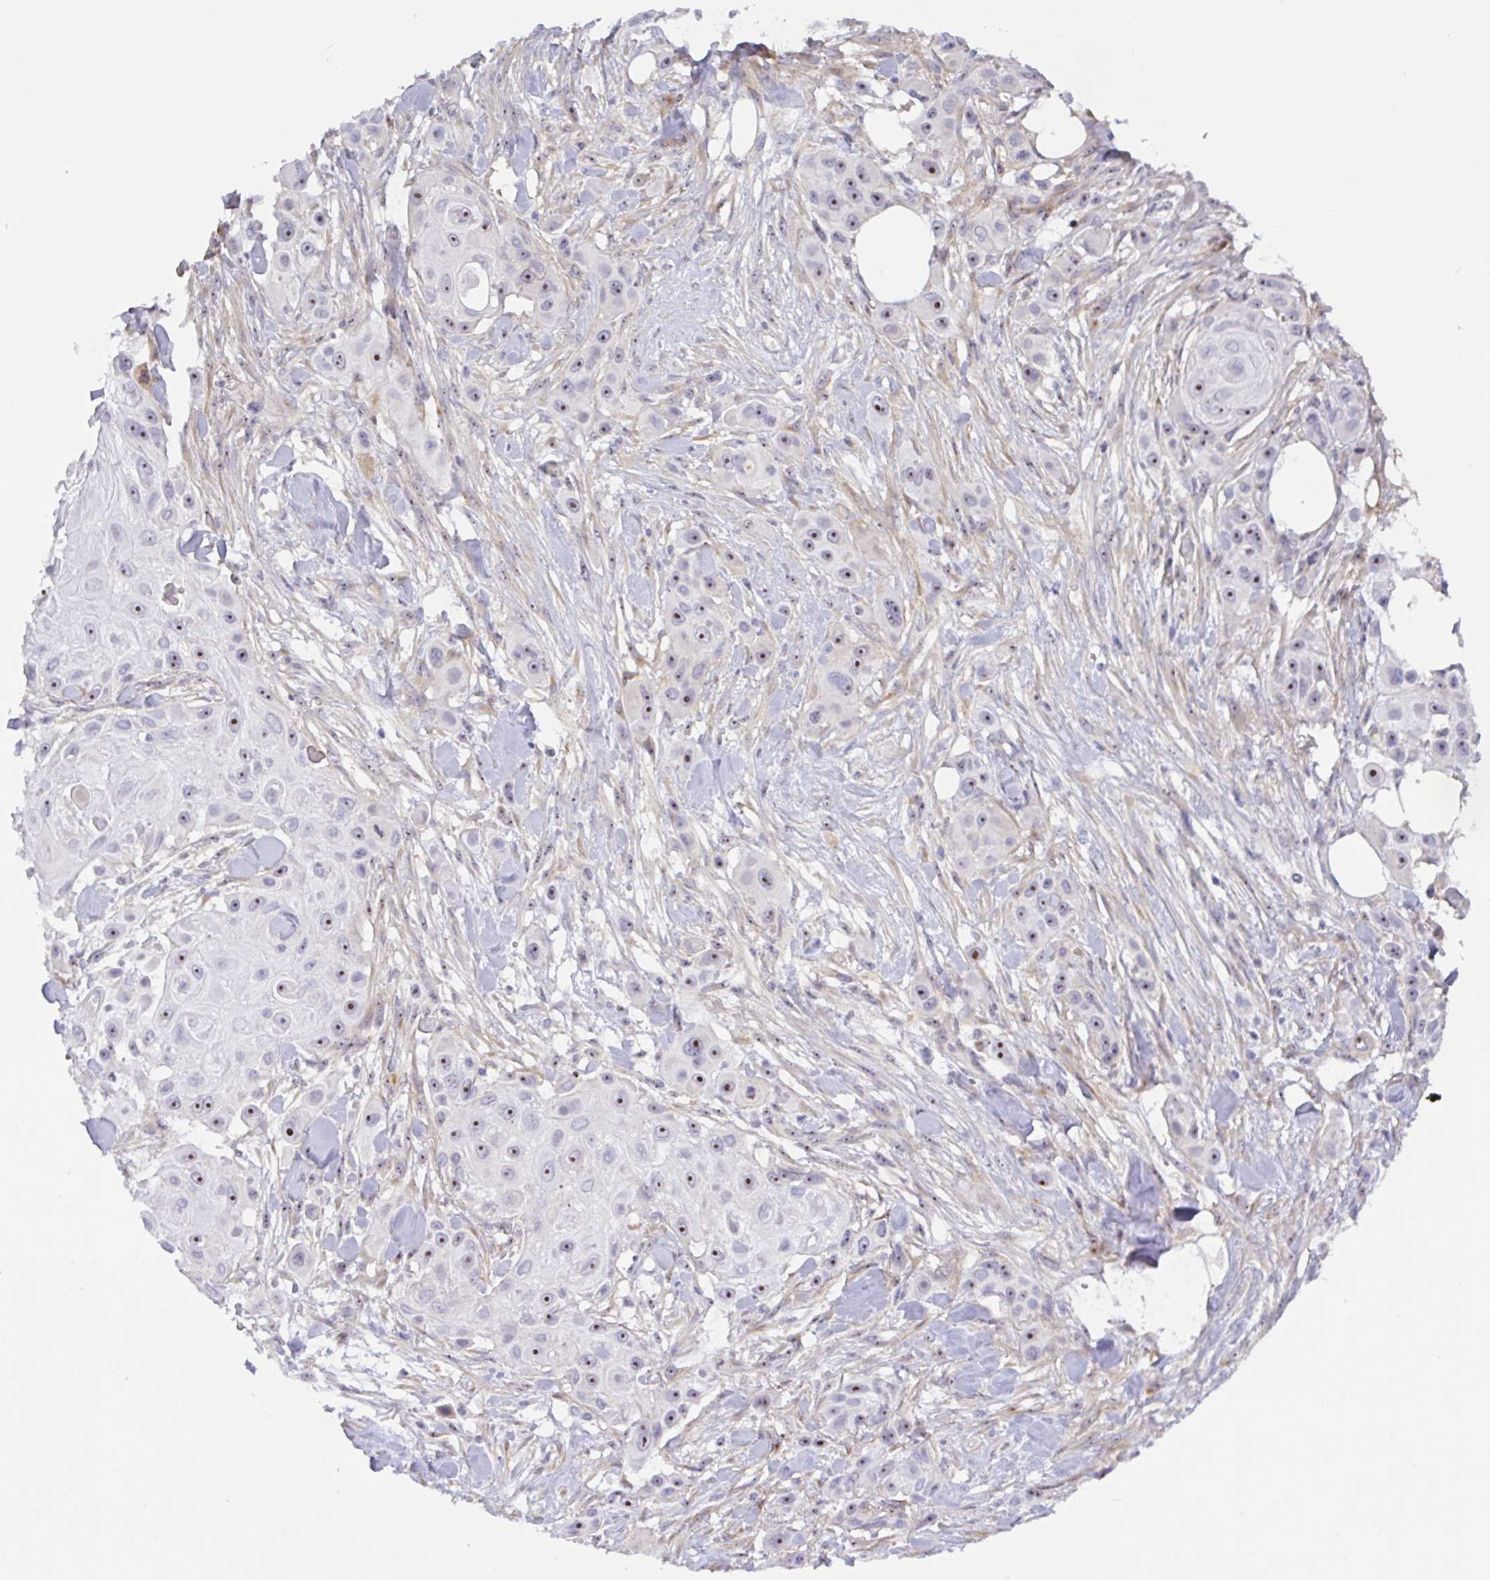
{"staining": {"intensity": "moderate", "quantity": ">75%", "location": "nuclear"}, "tissue": "skin cancer", "cell_type": "Tumor cells", "image_type": "cancer", "snomed": [{"axis": "morphology", "description": "Squamous cell carcinoma, NOS"}, {"axis": "topography", "description": "Skin"}], "caption": "Immunohistochemistry (IHC) image of neoplastic tissue: human skin cancer stained using immunohistochemistry (IHC) reveals medium levels of moderate protein expression localized specifically in the nuclear of tumor cells, appearing as a nuclear brown color.", "gene": "MXRA8", "patient": {"sex": "male", "age": 63}}